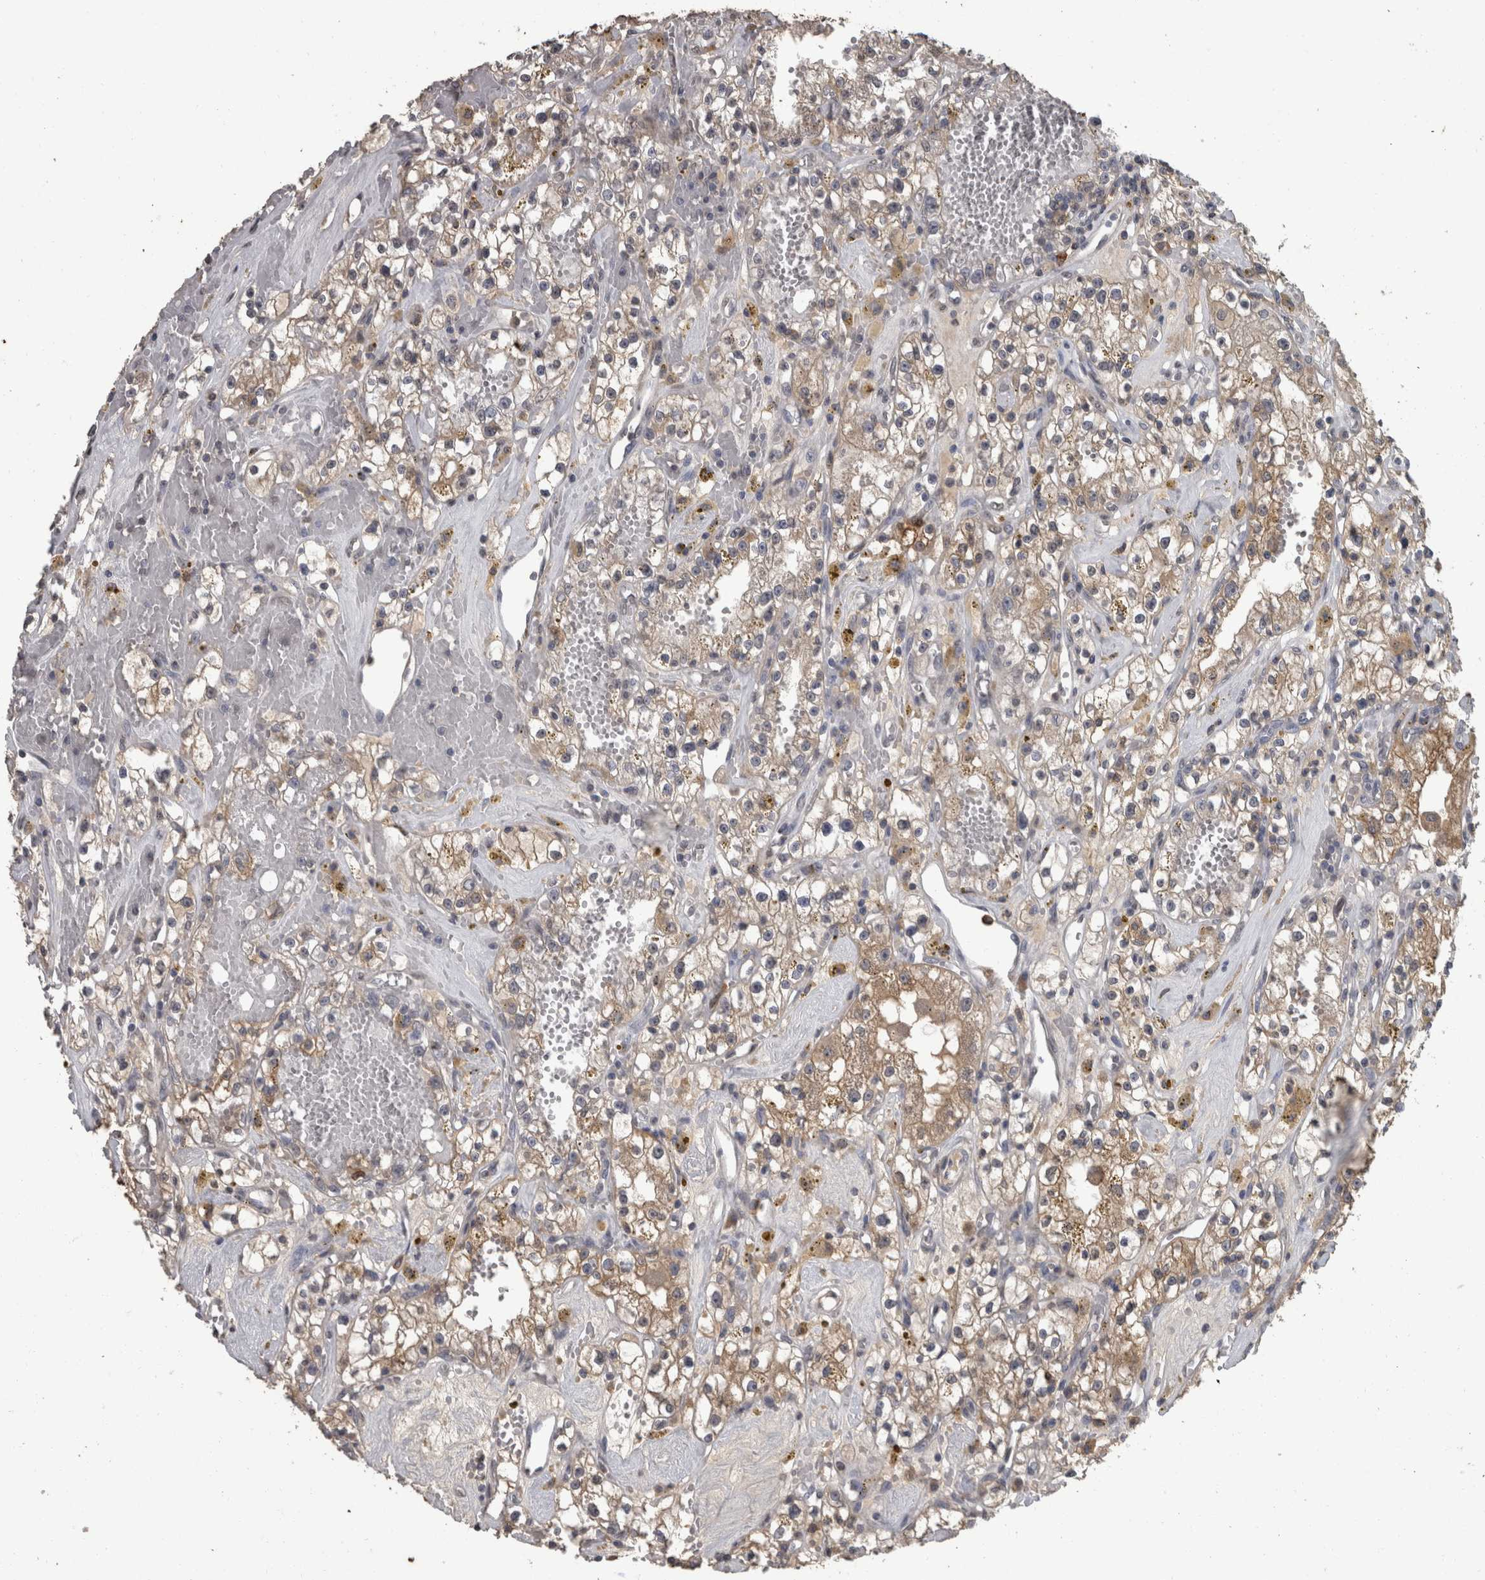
{"staining": {"intensity": "weak", "quantity": "<25%", "location": "cytoplasmic/membranous"}, "tissue": "renal cancer", "cell_type": "Tumor cells", "image_type": "cancer", "snomed": [{"axis": "morphology", "description": "Adenocarcinoma, NOS"}, {"axis": "topography", "description": "Kidney"}], "caption": "The image demonstrates no significant staining in tumor cells of renal cancer.", "gene": "PIK3AP1", "patient": {"sex": "male", "age": 56}}